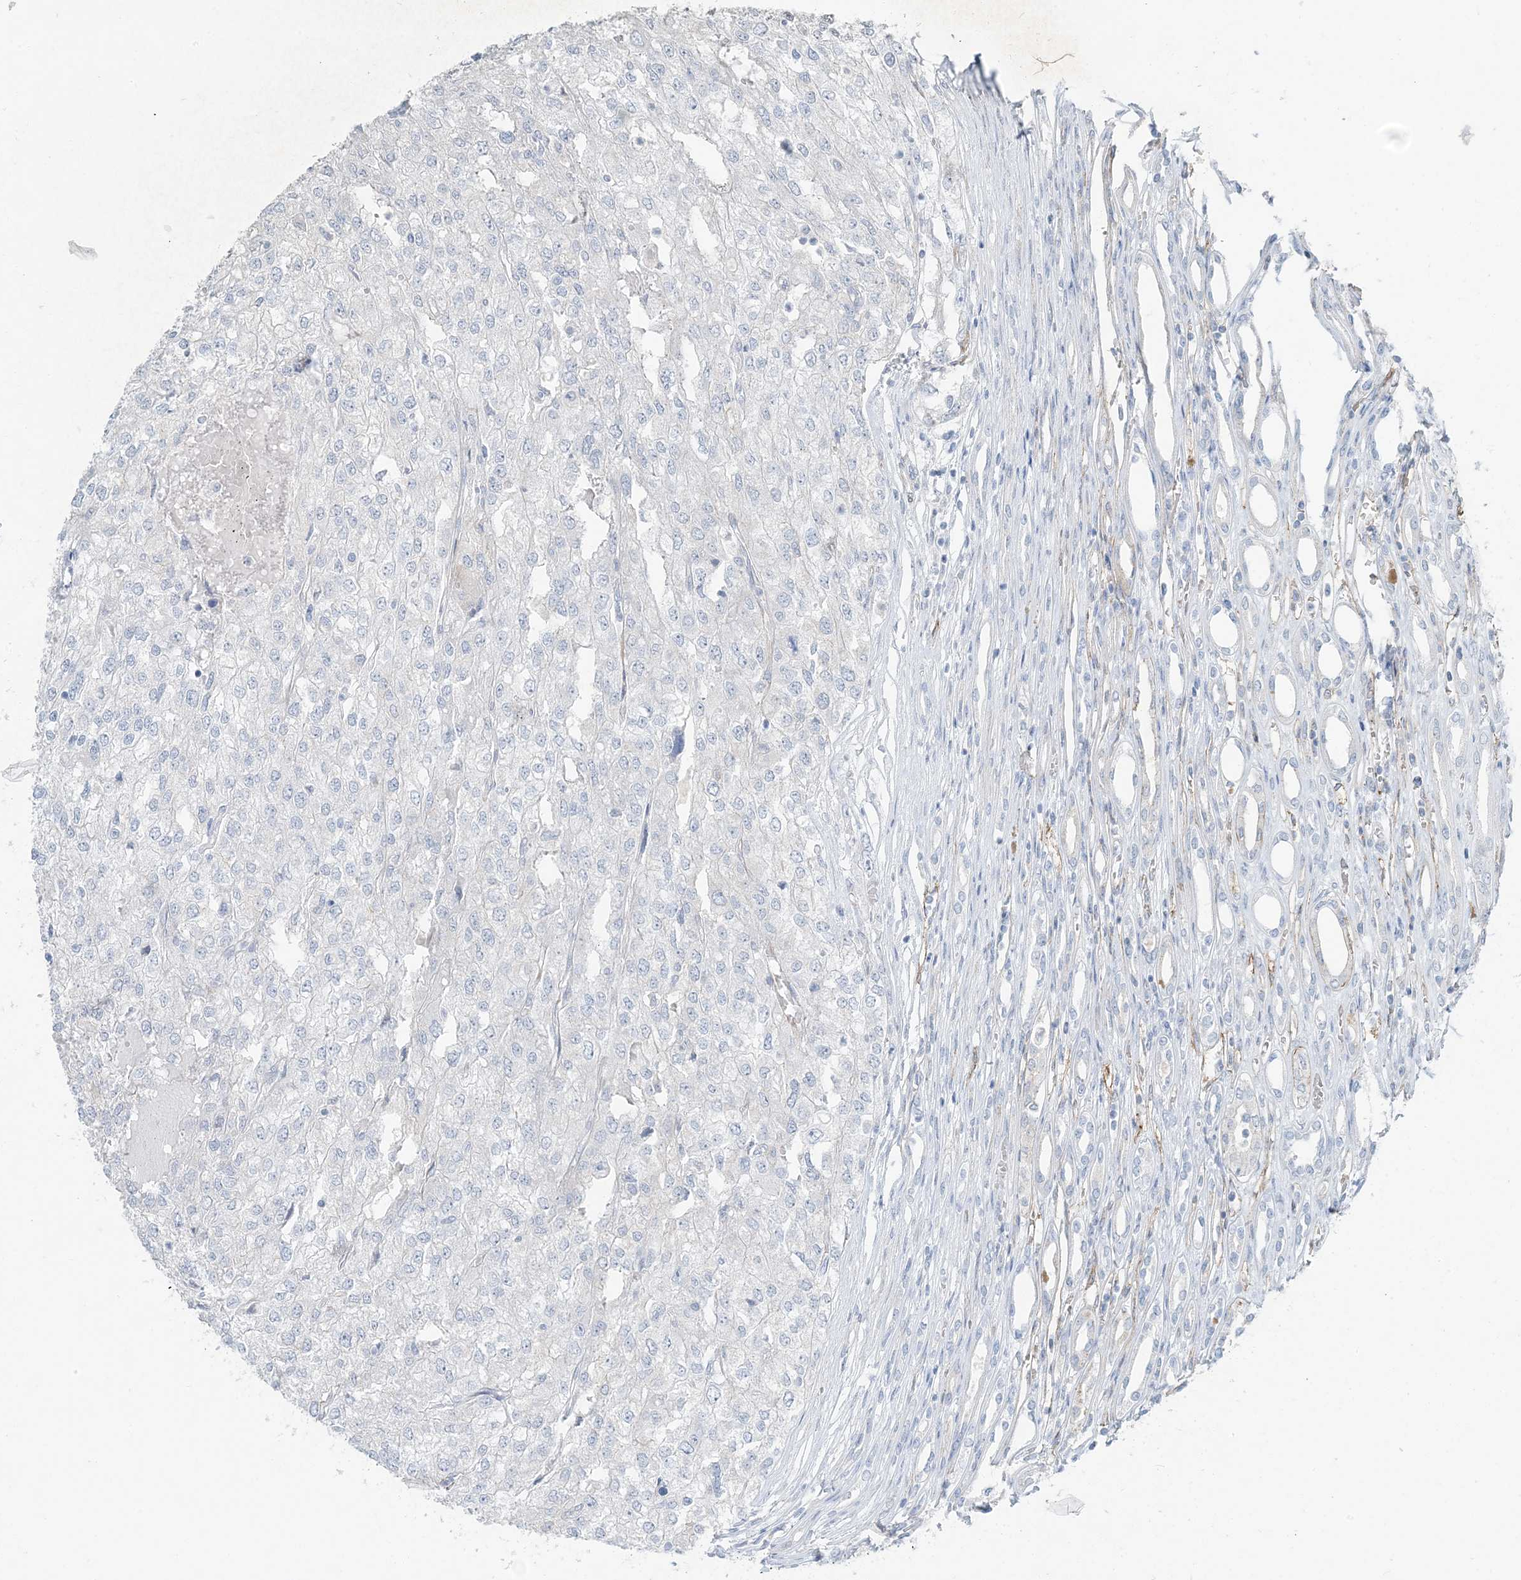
{"staining": {"intensity": "negative", "quantity": "none", "location": "none"}, "tissue": "renal cancer", "cell_type": "Tumor cells", "image_type": "cancer", "snomed": [{"axis": "morphology", "description": "Adenocarcinoma, NOS"}, {"axis": "topography", "description": "Kidney"}], "caption": "The image shows no staining of tumor cells in renal cancer (adenocarcinoma).", "gene": "PGM5", "patient": {"sex": "female", "age": 54}}